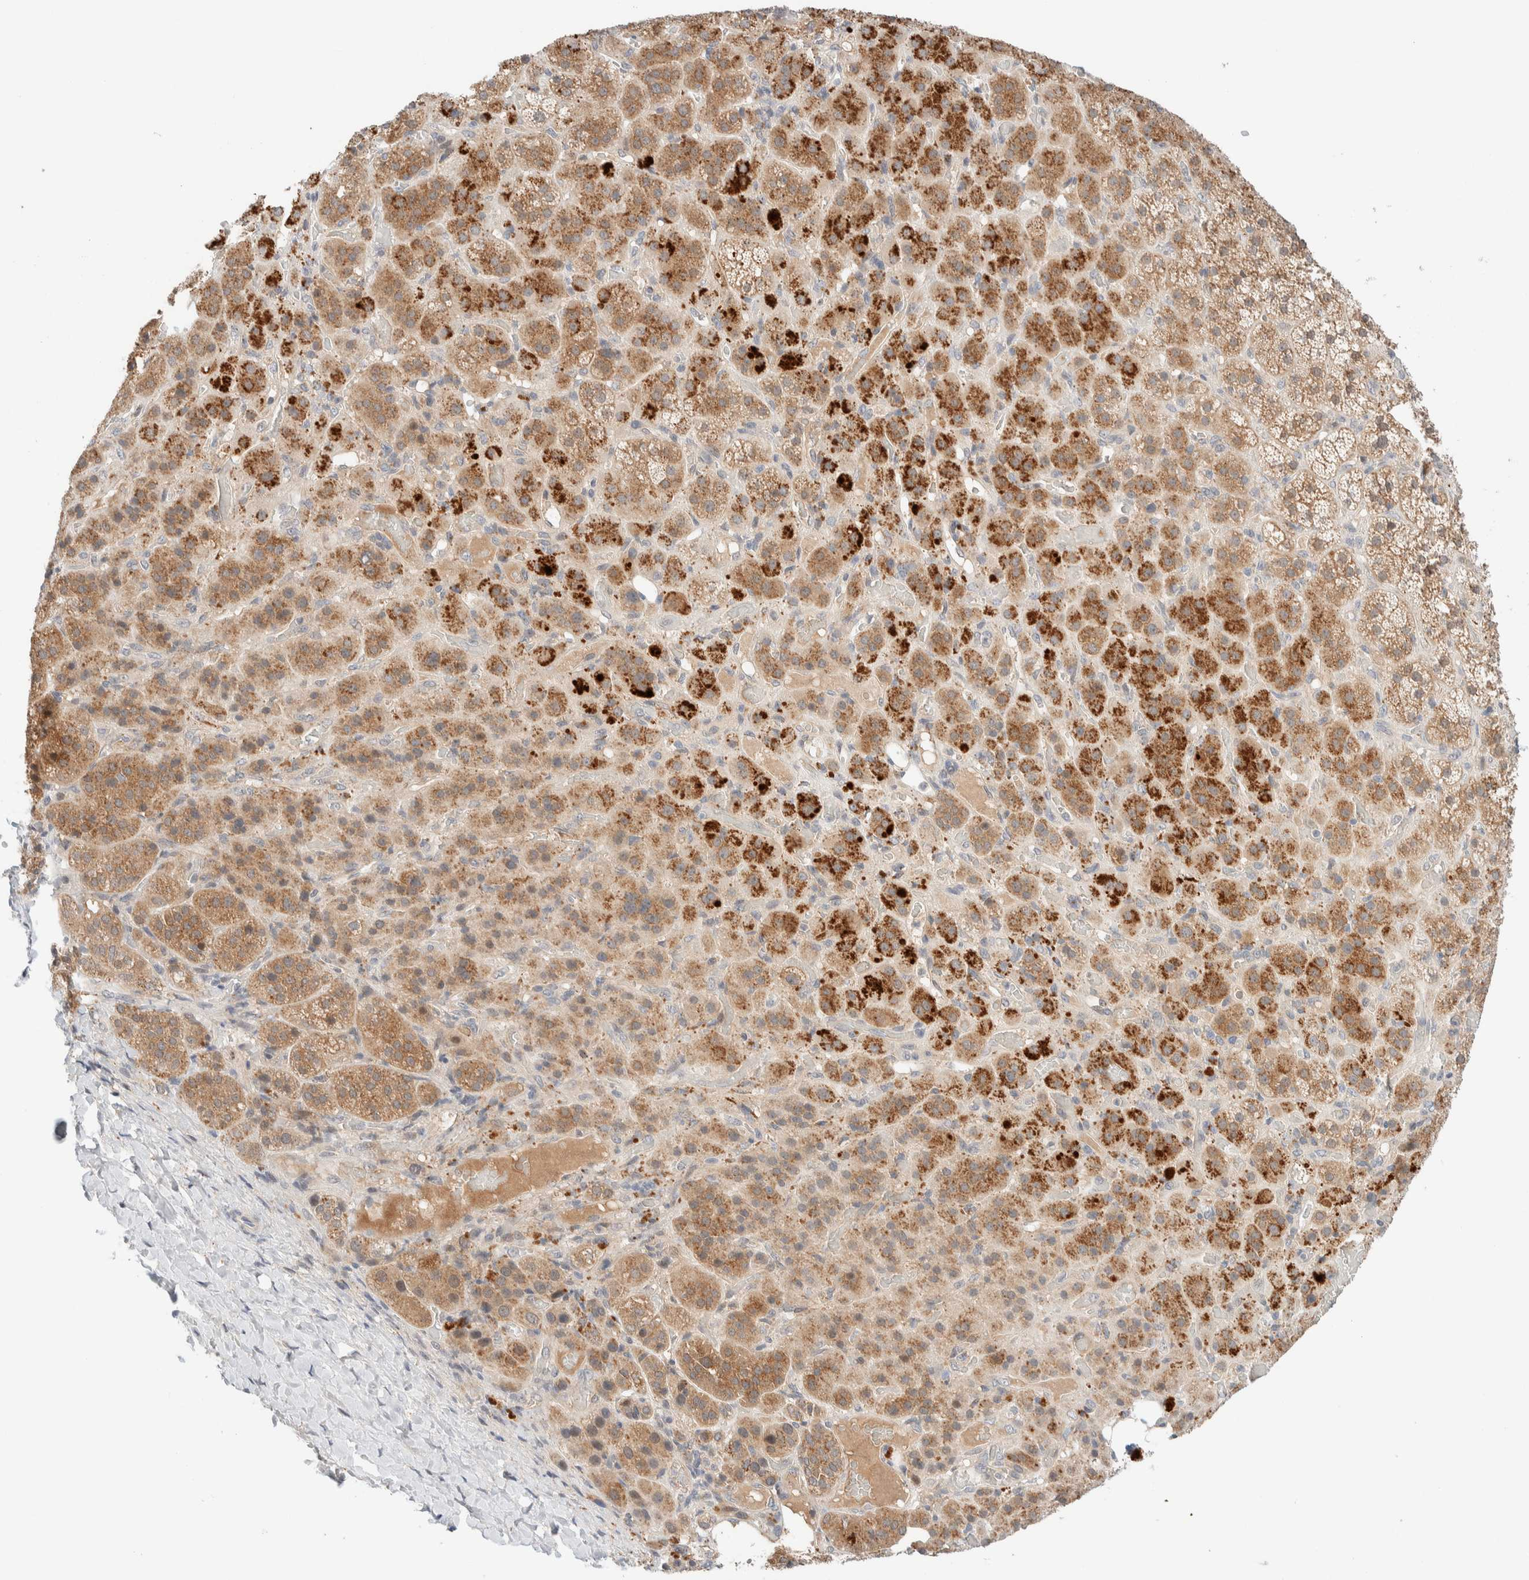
{"staining": {"intensity": "moderate", "quantity": ">75%", "location": "cytoplasmic/membranous"}, "tissue": "adrenal gland", "cell_type": "Glandular cells", "image_type": "normal", "snomed": [{"axis": "morphology", "description": "Normal tissue, NOS"}, {"axis": "topography", "description": "Adrenal gland"}], "caption": "This histopathology image exhibits immunohistochemistry (IHC) staining of normal adrenal gland, with medium moderate cytoplasmic/membranous positivity in approximately >75% of glandular cells.", "gene": "CHKA", "patient": {"sex": "male", "age": 57}}